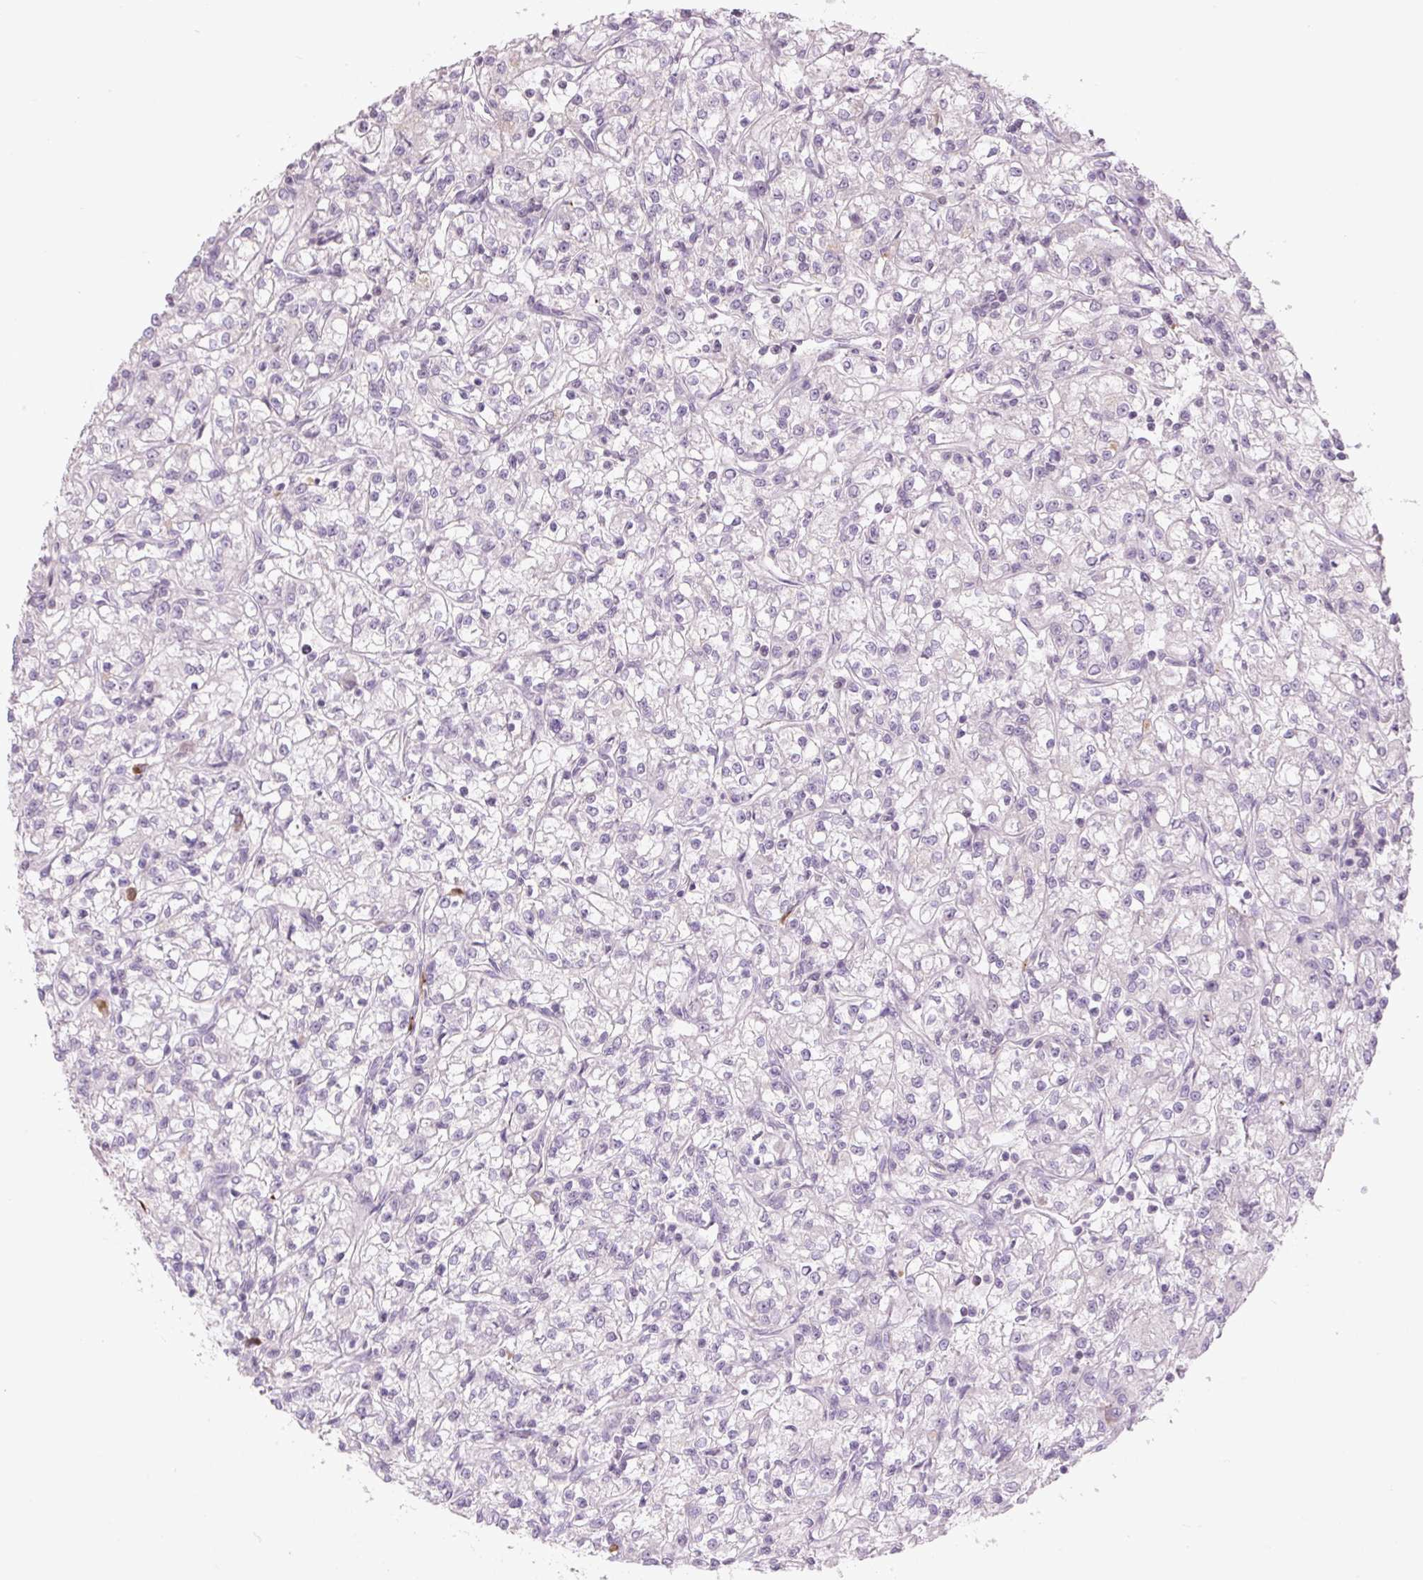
{"staining": {"intensity": "negative", "quantity": "none", "location": "none"}, "tissue": "renal cancer", "cell_type": "Tumor cells", "image_type": "cancer", "snomed": [{"axis": "morphology", "description": "Adenocarcinoma, NOS"}, {"axis": "topography", "description": "Kidney"}], "caption": "High magnification brightfield microscopy of renal cancer stained with DAB (3,3'-diaminobenzidine) (brown) and counterstained with hematoxylin (blue): tumor cells show no significant expression.", "gene": "TMEM100", "patient": {"sex": "female", "age": 59}}